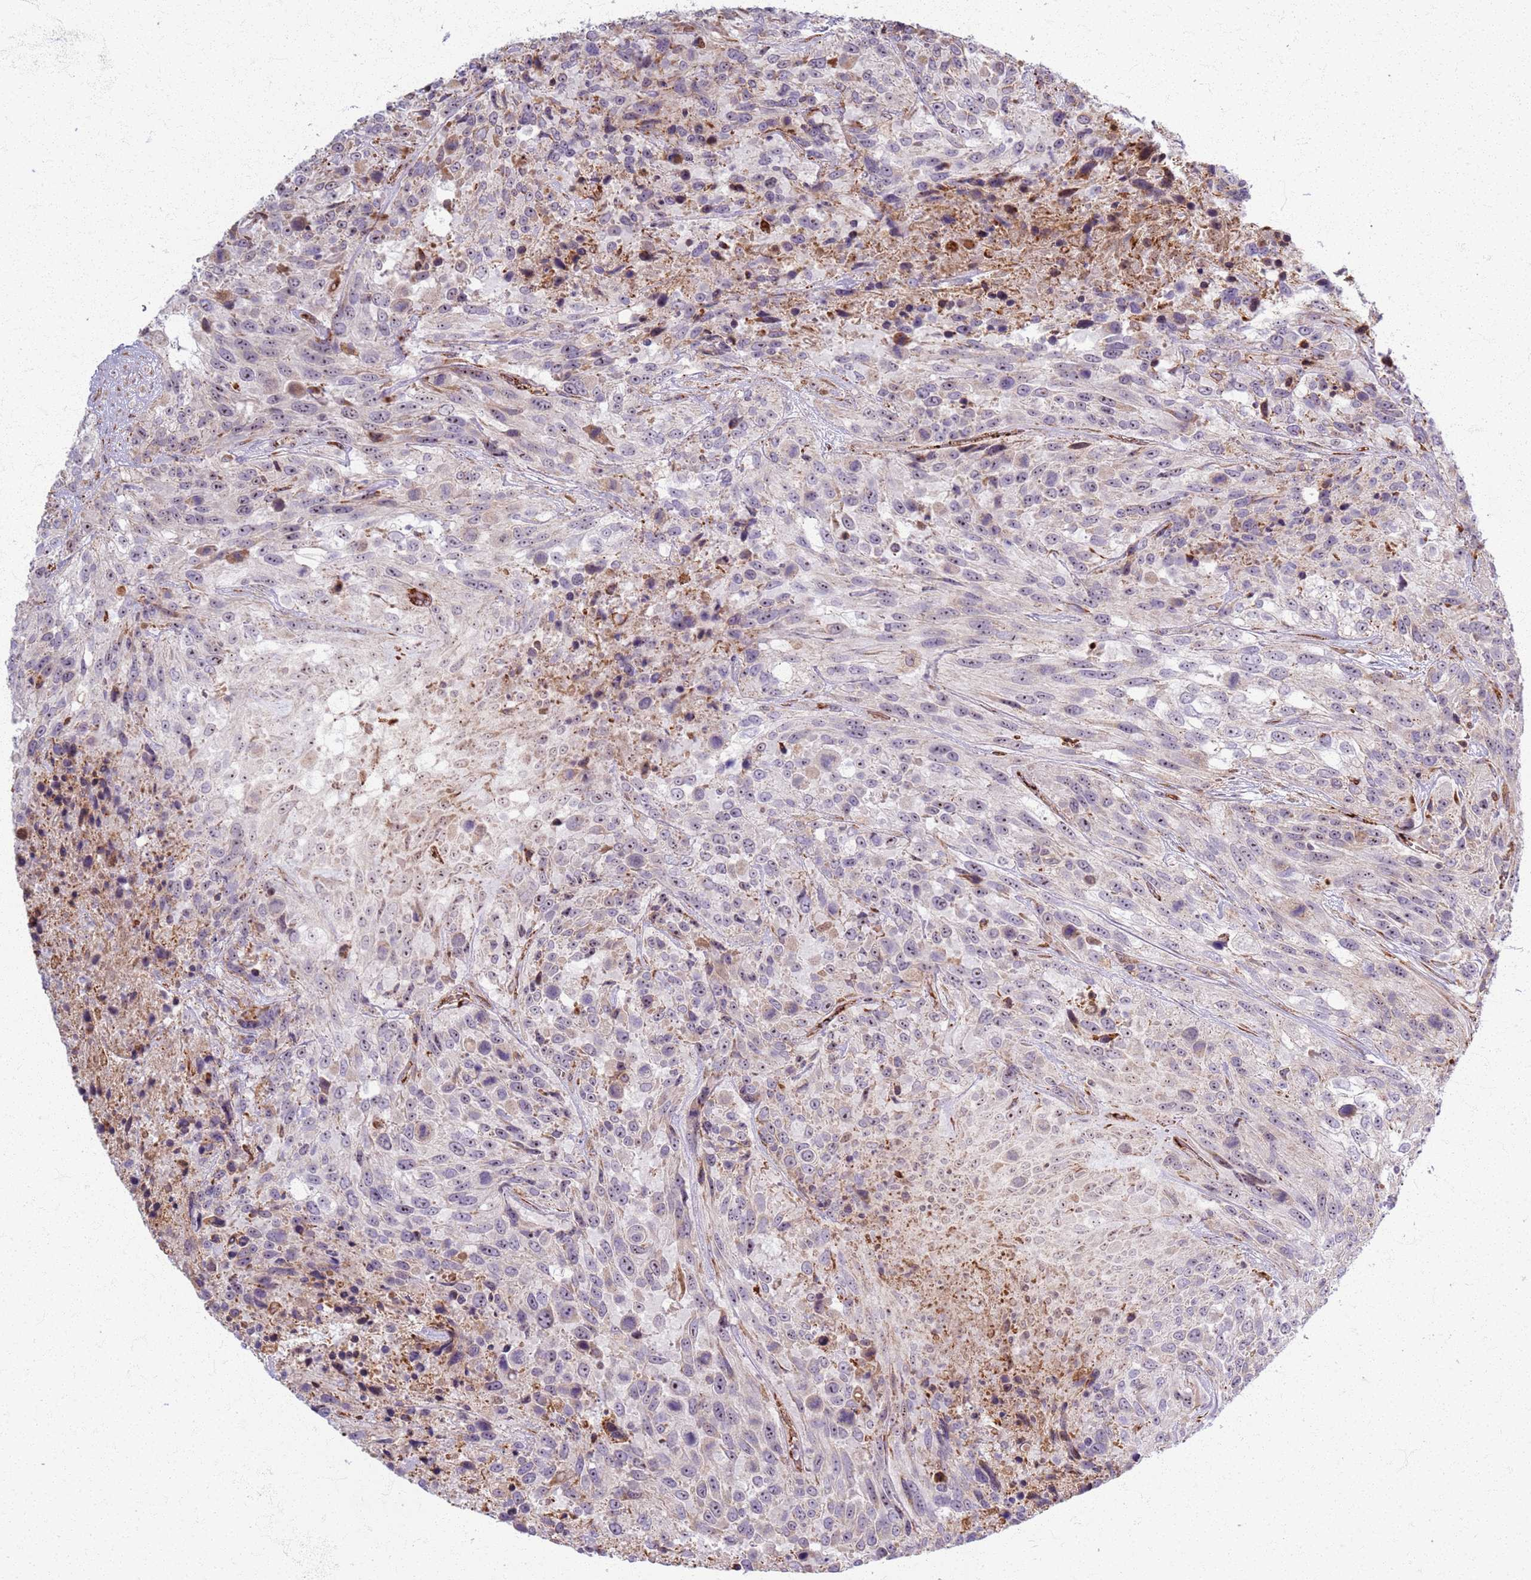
{"staining": {"intensity": "weak", "quantity": "25%-75%", "location": "cytoplasmic/membranous,nuclear"}, "tissue": "urothelial cancer", "cell_type": "Tumor cells", "image_type": "cancer", "snomed": [{"axis": "morphology", "description": "Urothelial carcinoma, High grade"}, {"axis": "topography", "description": "Urinary bladder"}], "caption": "Urothelial cancer was stained to show a protein in brown. There is low levels of weak cytoplasmic/membranous and nuclear positivity in approximately 25%-75% of tumor cells.", "gene": "KRI1", "patient": {"sex": "female", "age": 70}}